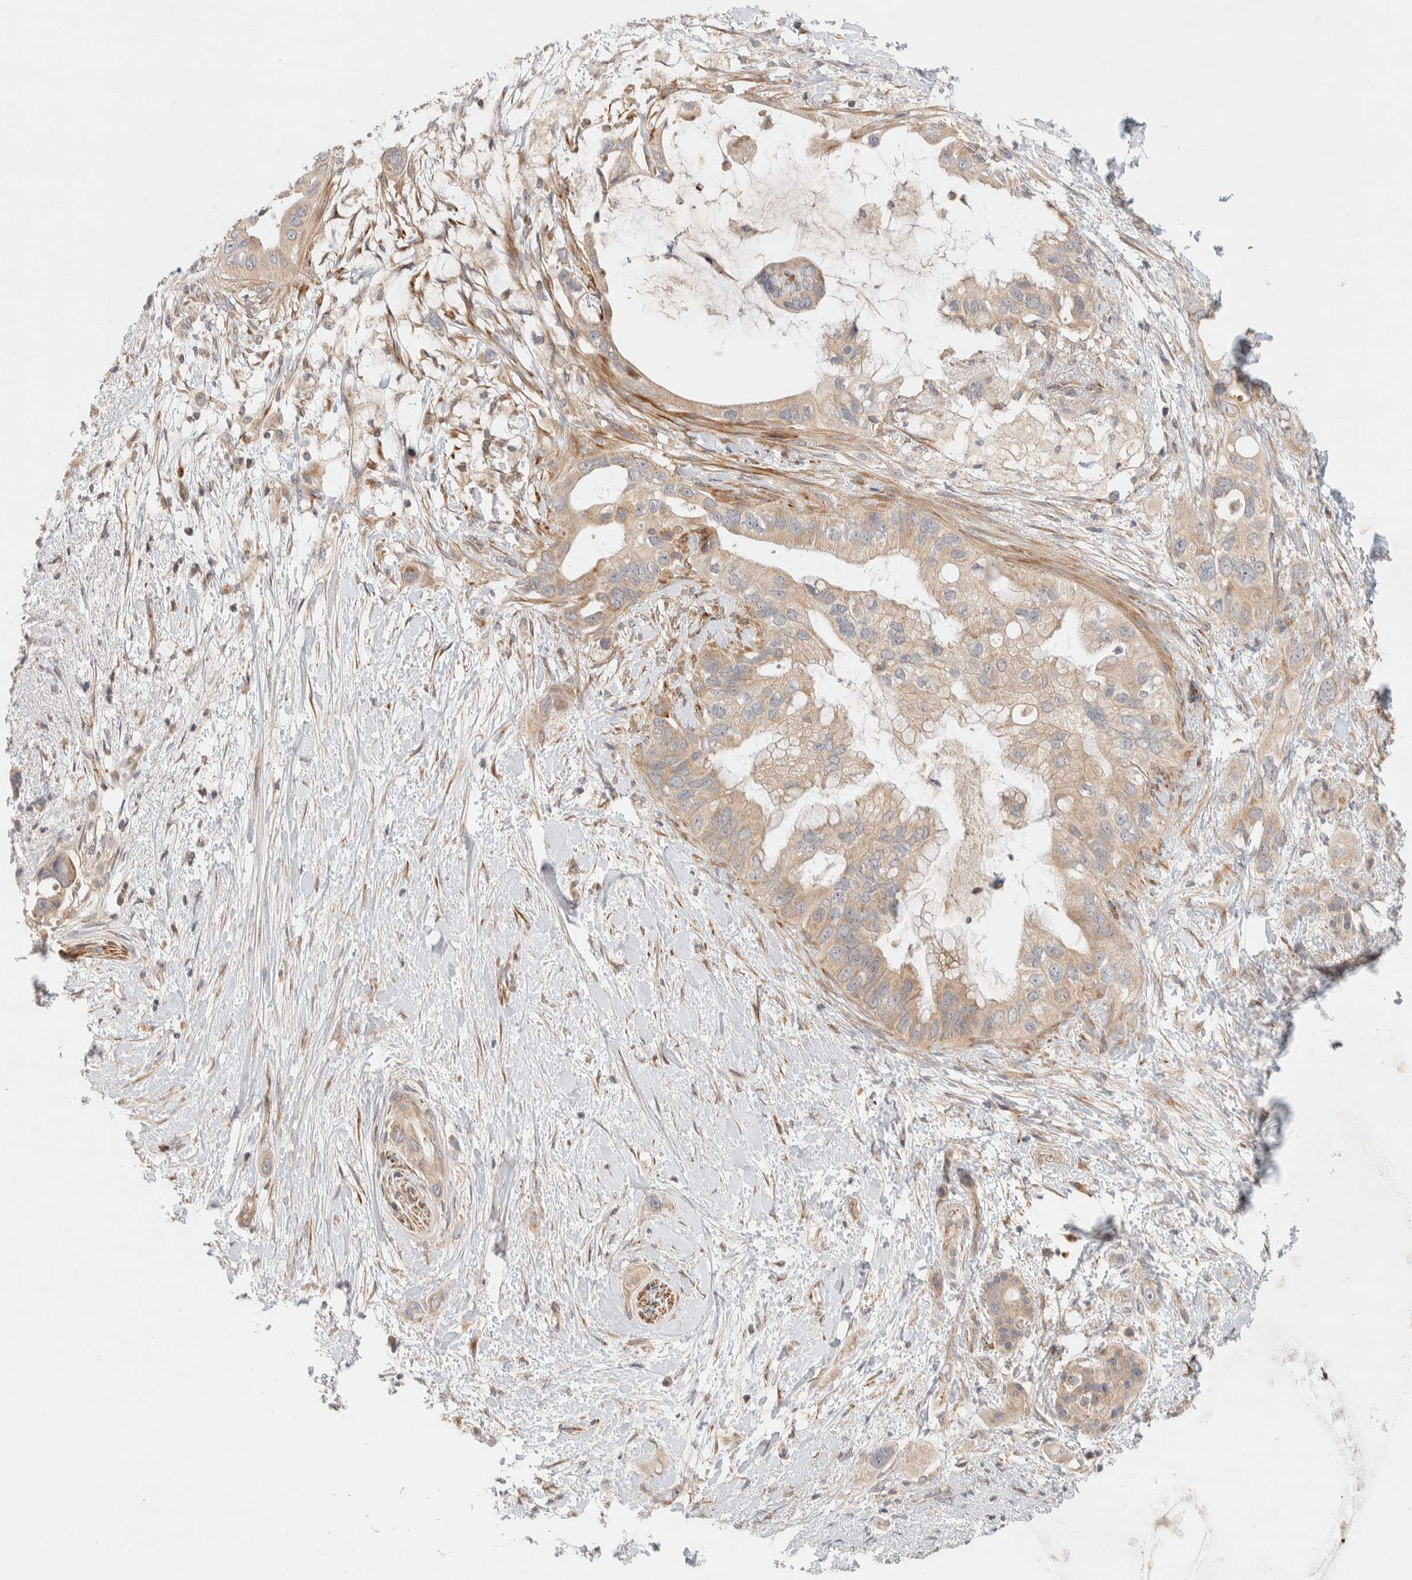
{"staining": {"intensity": "weak", "quantity": ">75%", "location": "cytoplasmic/membranous"}, "tissue": "pancreatic cancer", "cell_type": "Tumor cells", "image_type": "cancer", "snomed": [{"axis": "morphology", "description": "Adenocarcinoma, NOS"}, {"axis": "topography", "description": "Pancreas"}], "caption": "Human pancreatic adenocarcinoma stained with a brown dye displays weak cytoplasmic/membranous positive staining in about >75% of tumor cells.", "gene": "KIF9", "patient": {"sex": "female", "age": 56}}